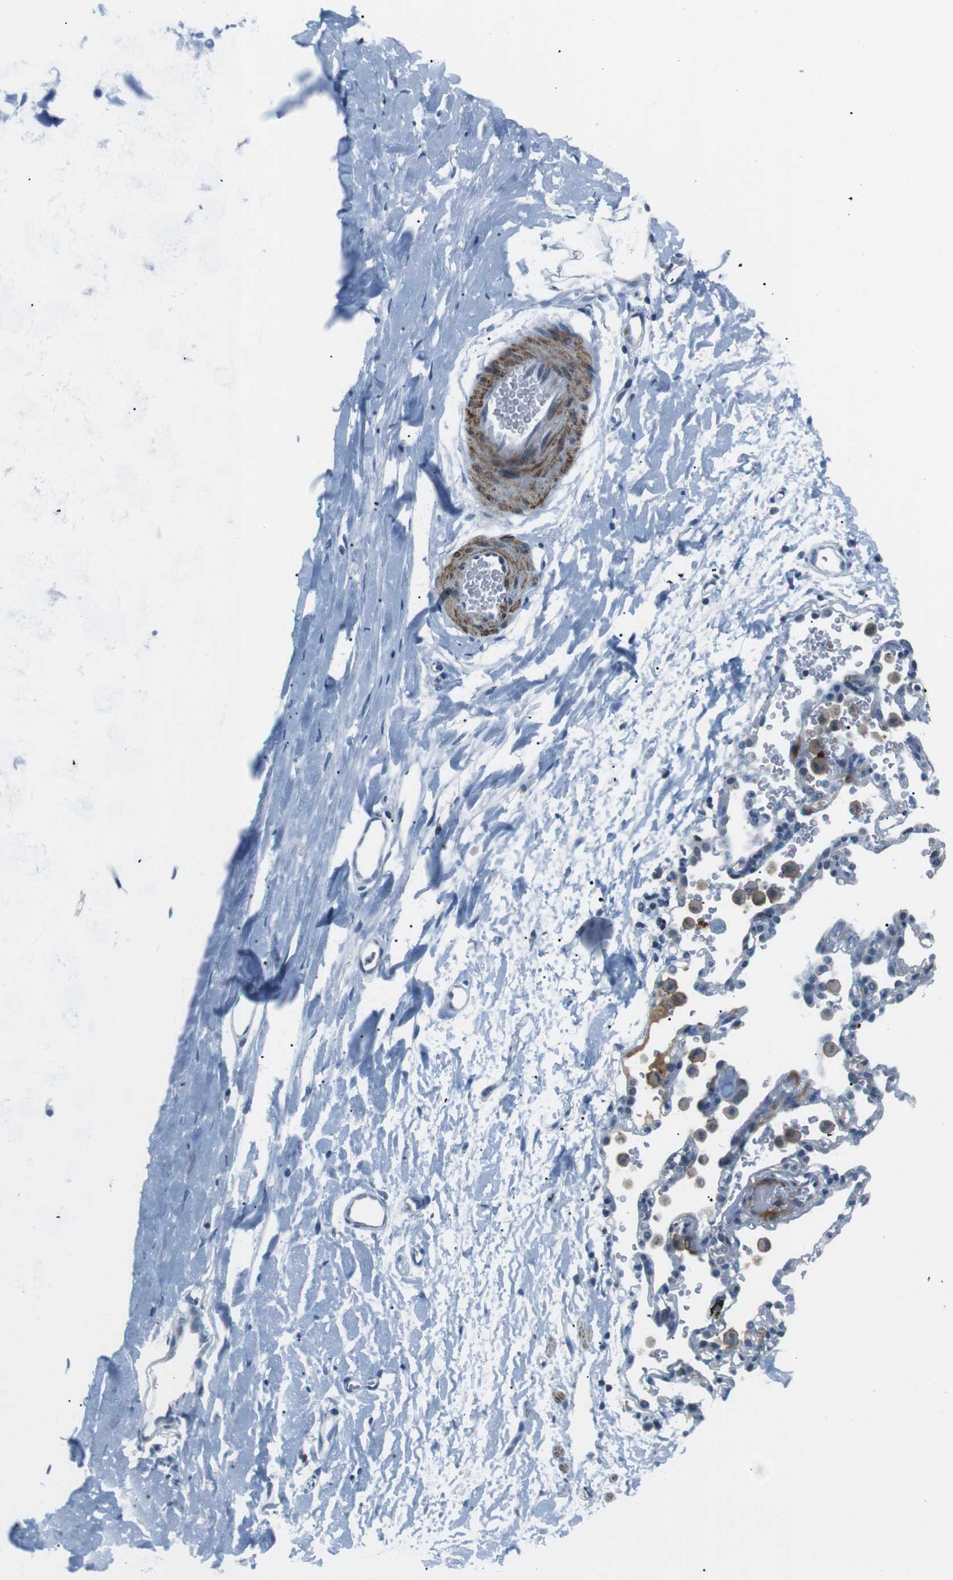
{"staining": {"intensity": "negative", "quantity": "none", "location": "none"}, "tissue": "adipose tissue", "cell_type": "Adipocytes", "image_type": "normal", "snomed": [{"axis": "morphology", "description": "Normal tissue, NOS"}, {"axis": "topography", "description": "Cartilage tissue"}, {"axis": "topography", "description": "Bronchus"}], "caption": "Immunohistochemistry of benign human adipose tissue displays no expression in adipocytes. Nuclei are stained in blue.", "gene": "ARVCF", "patient": {"sex": "female", "age": 53}}